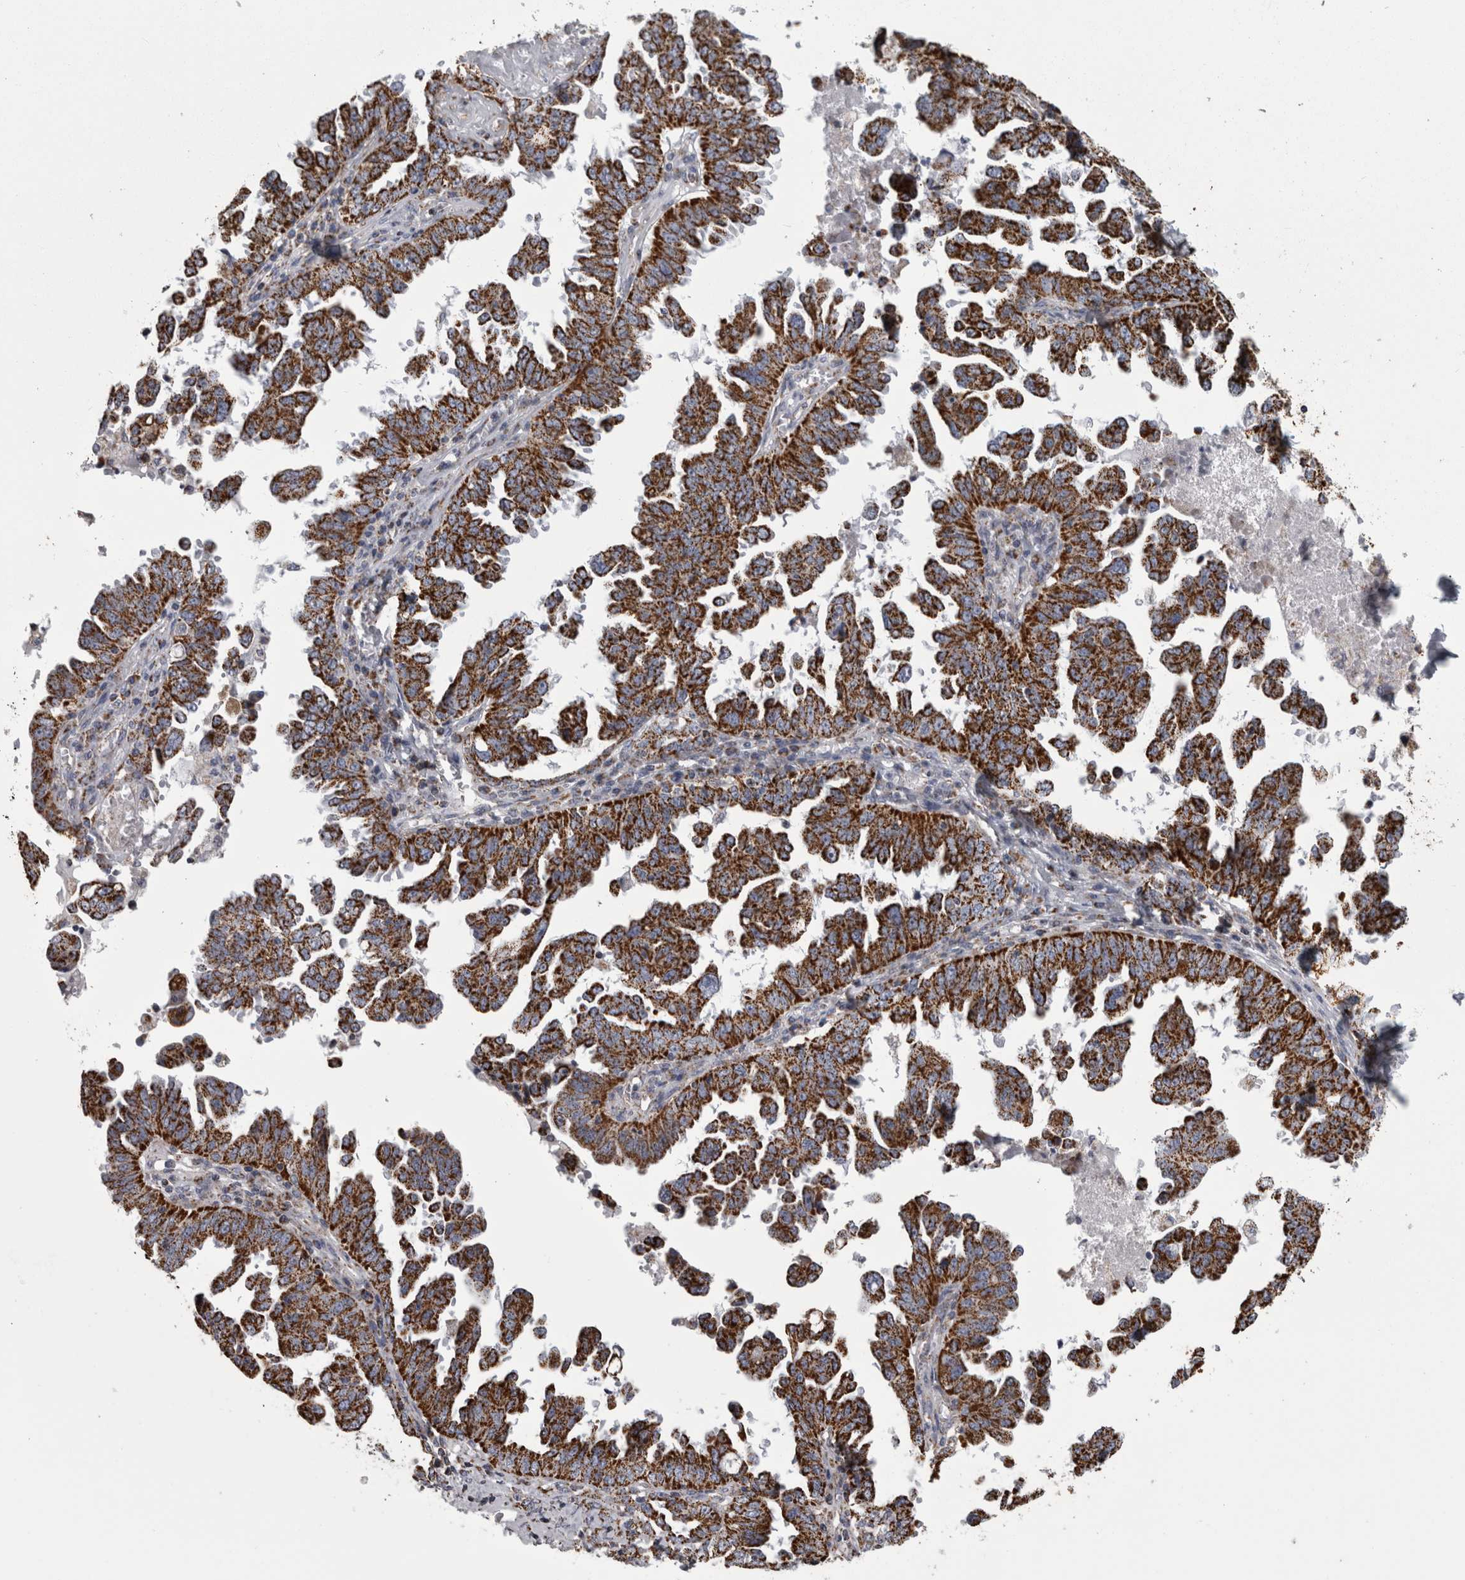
{"staining": {"intensity": "strong", "quantity": ">75%", "location": "cytoplasmic/membranous"}, "tissue": "ovarian cancer", "cell_type": "Tumor cells", "image_type": "cancer", "snomed": [{"axis": "morphology", "description": "Carcinoma, endometroid"}, {"axis": "topography", "description": "Ovary"}], "caption": "Protein staining demonstrates strong cytoplasmic/membranous staining in about >75% of tumor cells in ovarian endometroid carcinoma. (Brightfield microscopy of DAB IHC at high magnification).", "gene": "MDH2", "patient": {"sex": "female", "age": 62}}